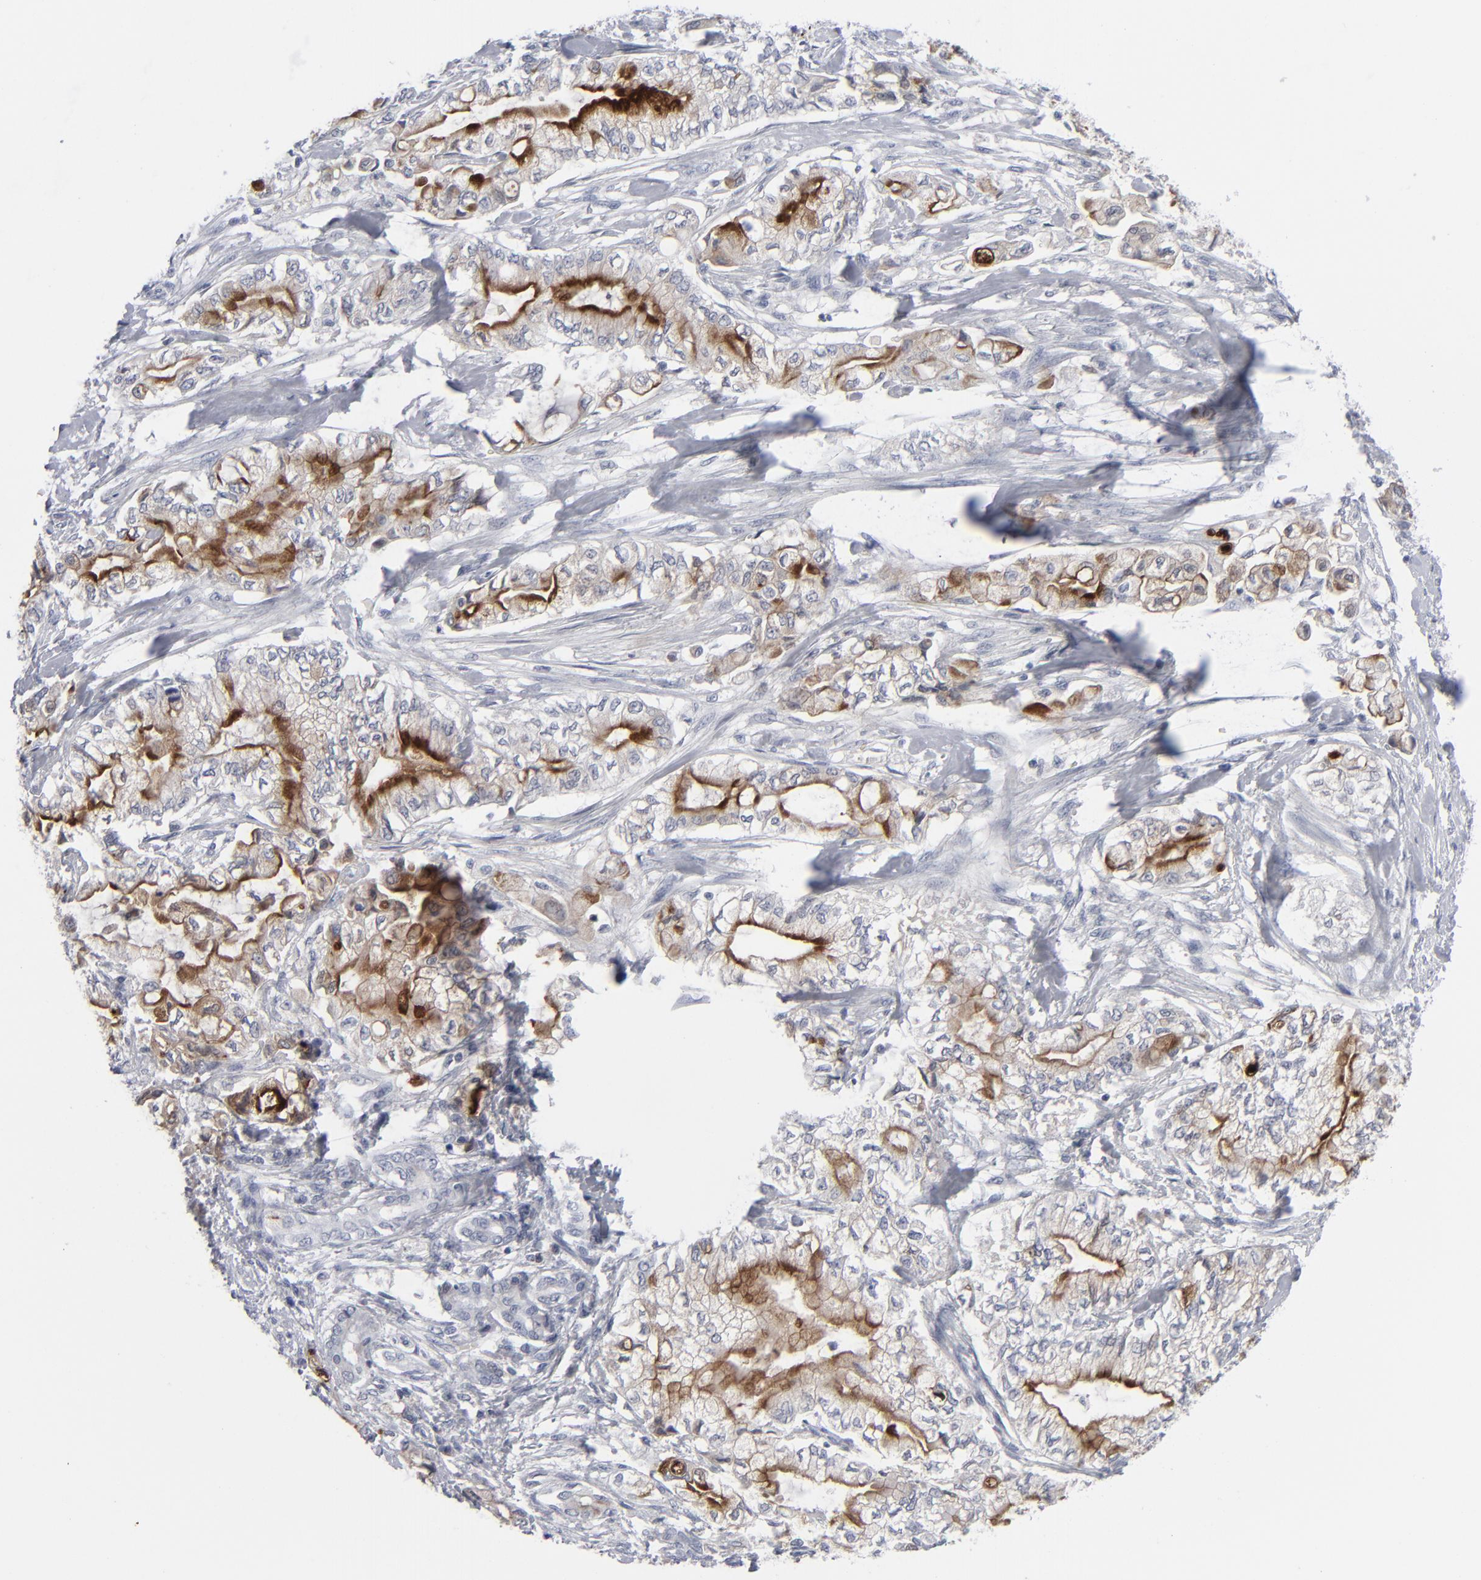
{"staining": {"intensity": "strong", "quantity": "25%-75%", "location": "cytoplasmic/membranous"}, "tissue": "pancreatic cancer", "cell_type": "Tumor cells", "image_type": "cancer", "snomed": [{"axis": "morphology", "description": "Adenocarcinoma, NOS"}, {"axis": "topography", "description": "Pancreas"}], "caption": "DAB immunohistochemical staining of human pancreatic adenocarcinoma reveals strong cytoplasmic/membranous protein staining in approximately 25%-75% of tumor cells.", "gene": "MSLN", "patient": {"sex": "male", "age": 79}}